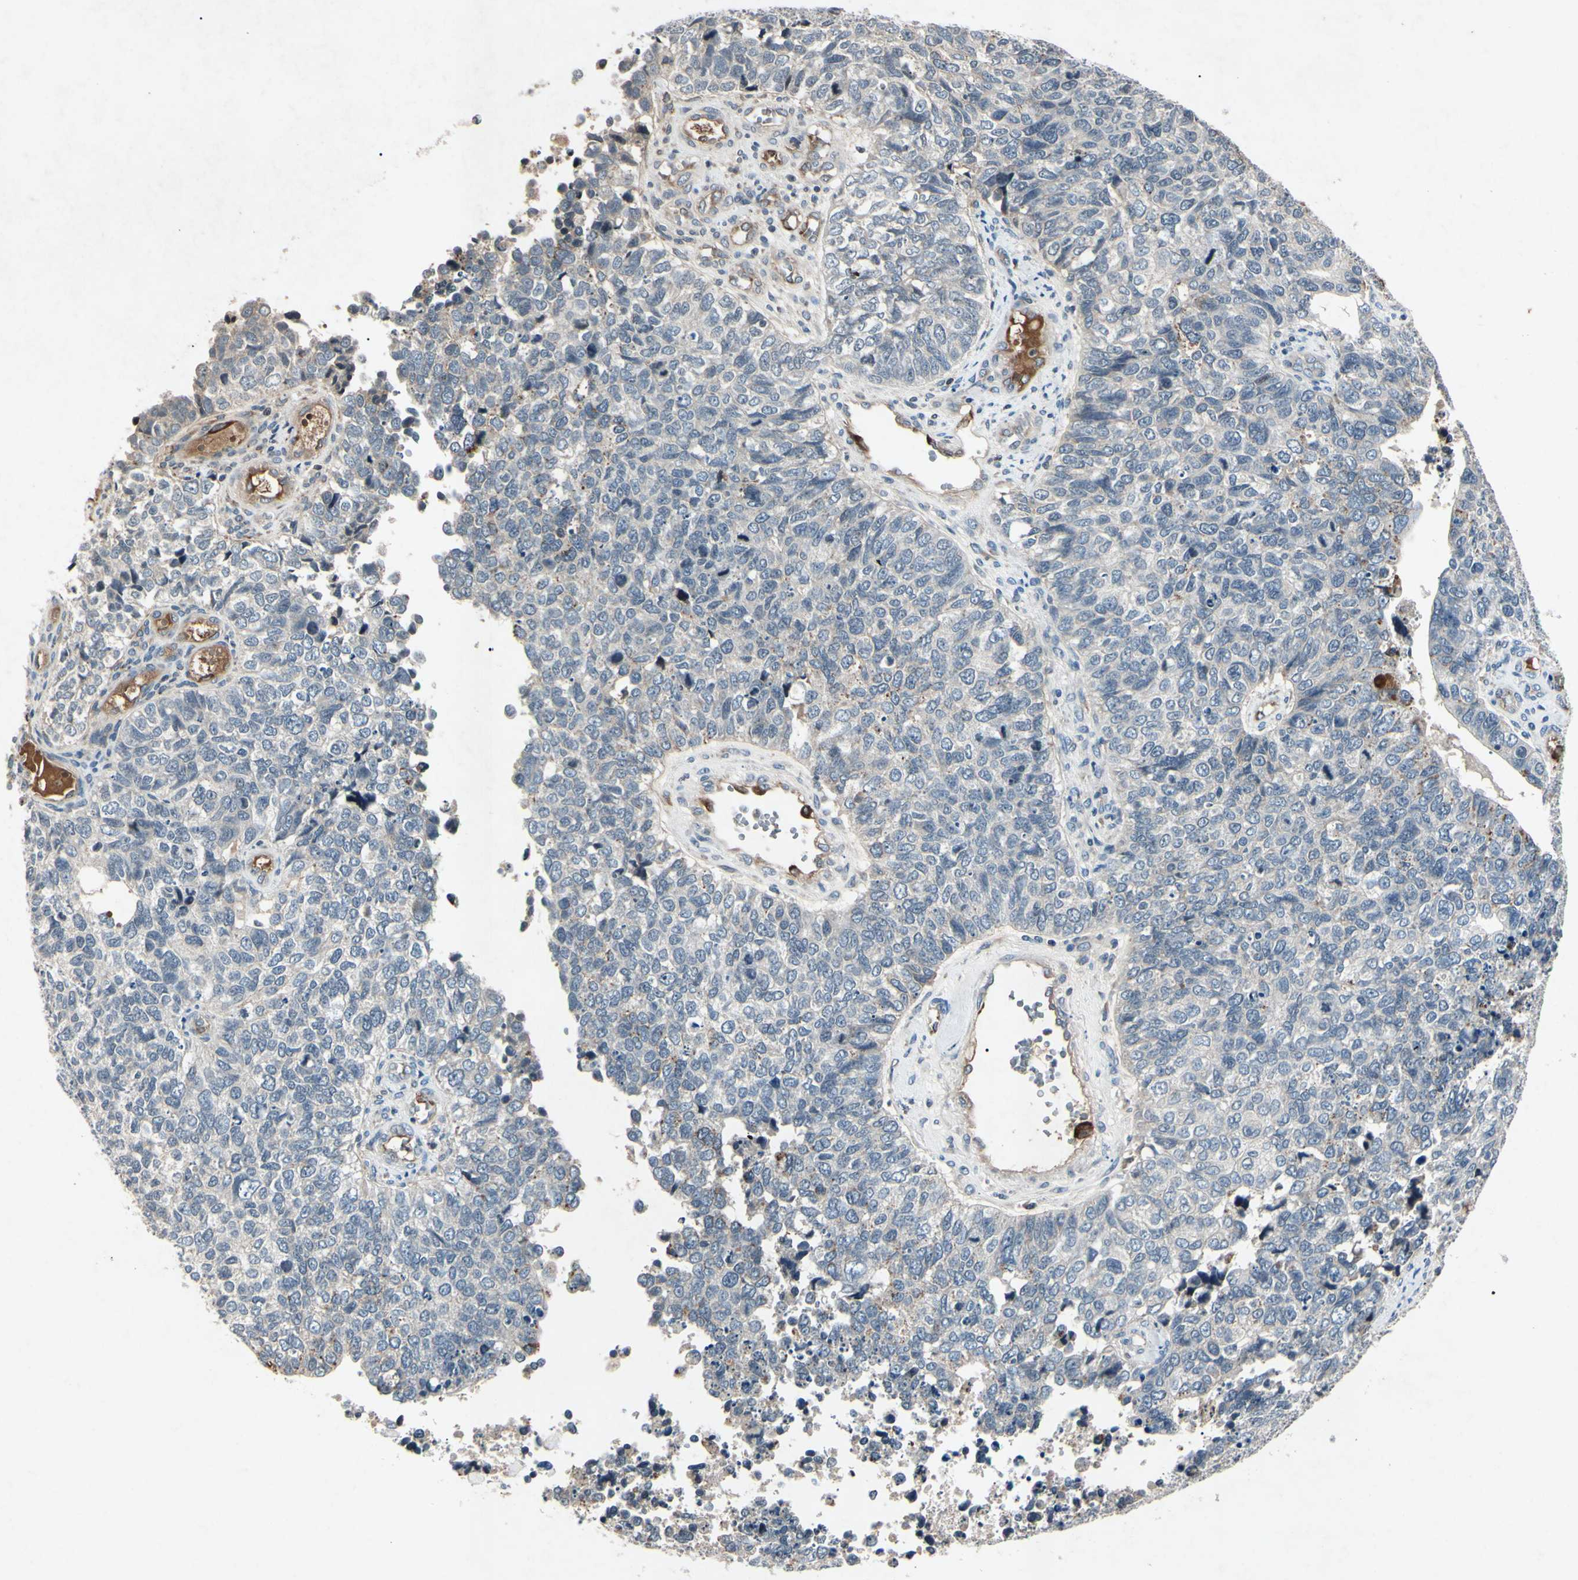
{"staining": {"intensity": "negative", "quantity": "none", "location": "none"}, "tissue": "cervical cancer", "cell_type": "Tumor cells", "image_type": "cancer", "snomed": [{"axis": "morphology", "description": "Squamous cell carcinoma, NOS"}, {"axis": "topography", "description": "Cervix"}], "caption": "Tumor cells are negative for brown protein staining in cervical squamous cell carcinoma.", "gene": "AEBP1", "patient": {"sex": "female", "age": 63}}